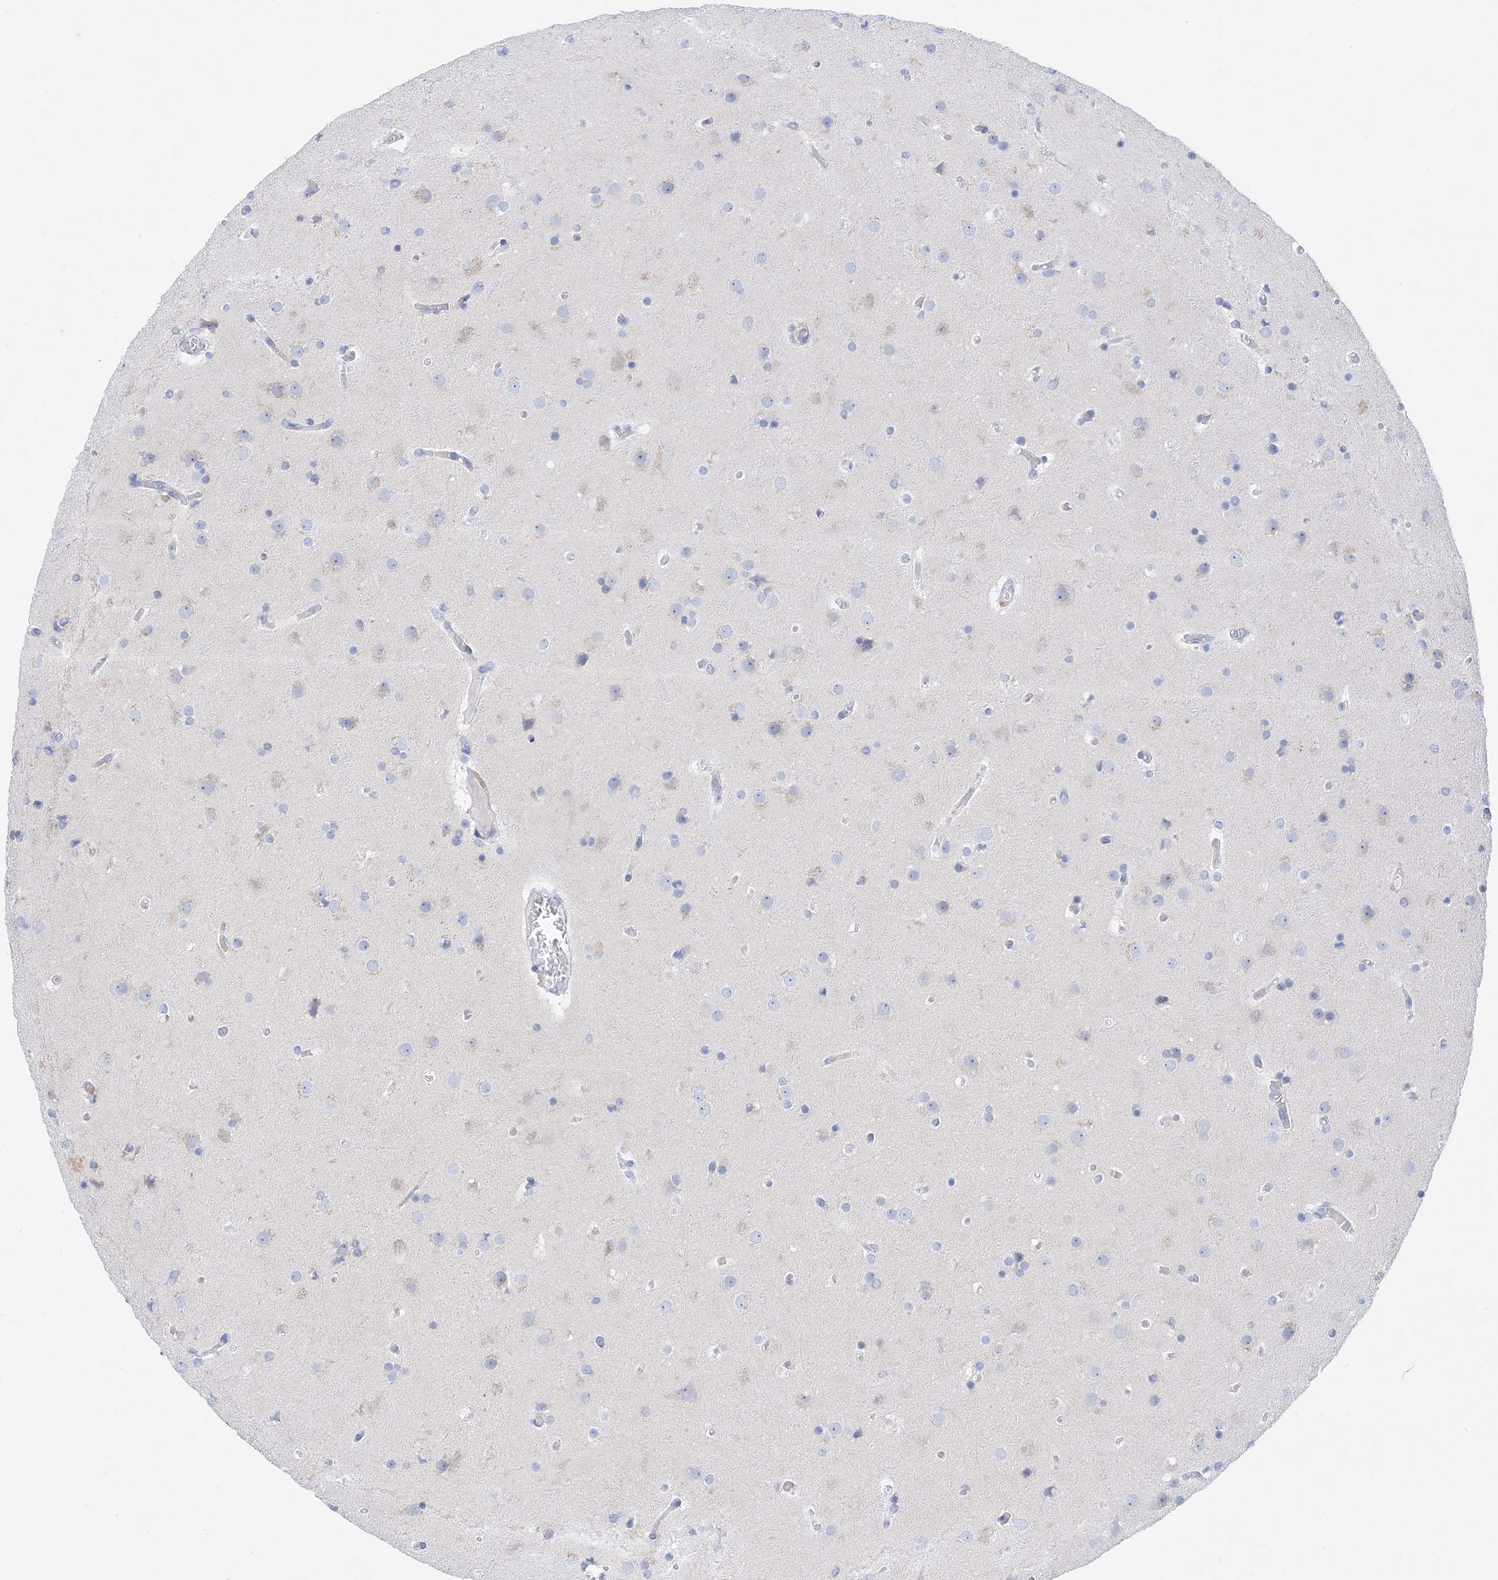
{"staining": {"intensity": "negative", "quantity": "none", "location": "none"}, "tissue": "glioma", "cell_type": "Tumor cells", "image_type": "cancer", "snomed": [{"axis": "morphology", "description": "Glioma, malignant, High grade"}, {"axis": "topography", "description": "Cerebral cortex"}], "caption": "Immunohistochemistry (IHC) histopathology image of human glioma stained for a protein (brown), which exhibits no expression in tumor cells. (DAB immunohistochemistry (IHC), high magnification).", "gene": "DPH3", "patient": {"sex": "female", "age": 36}}